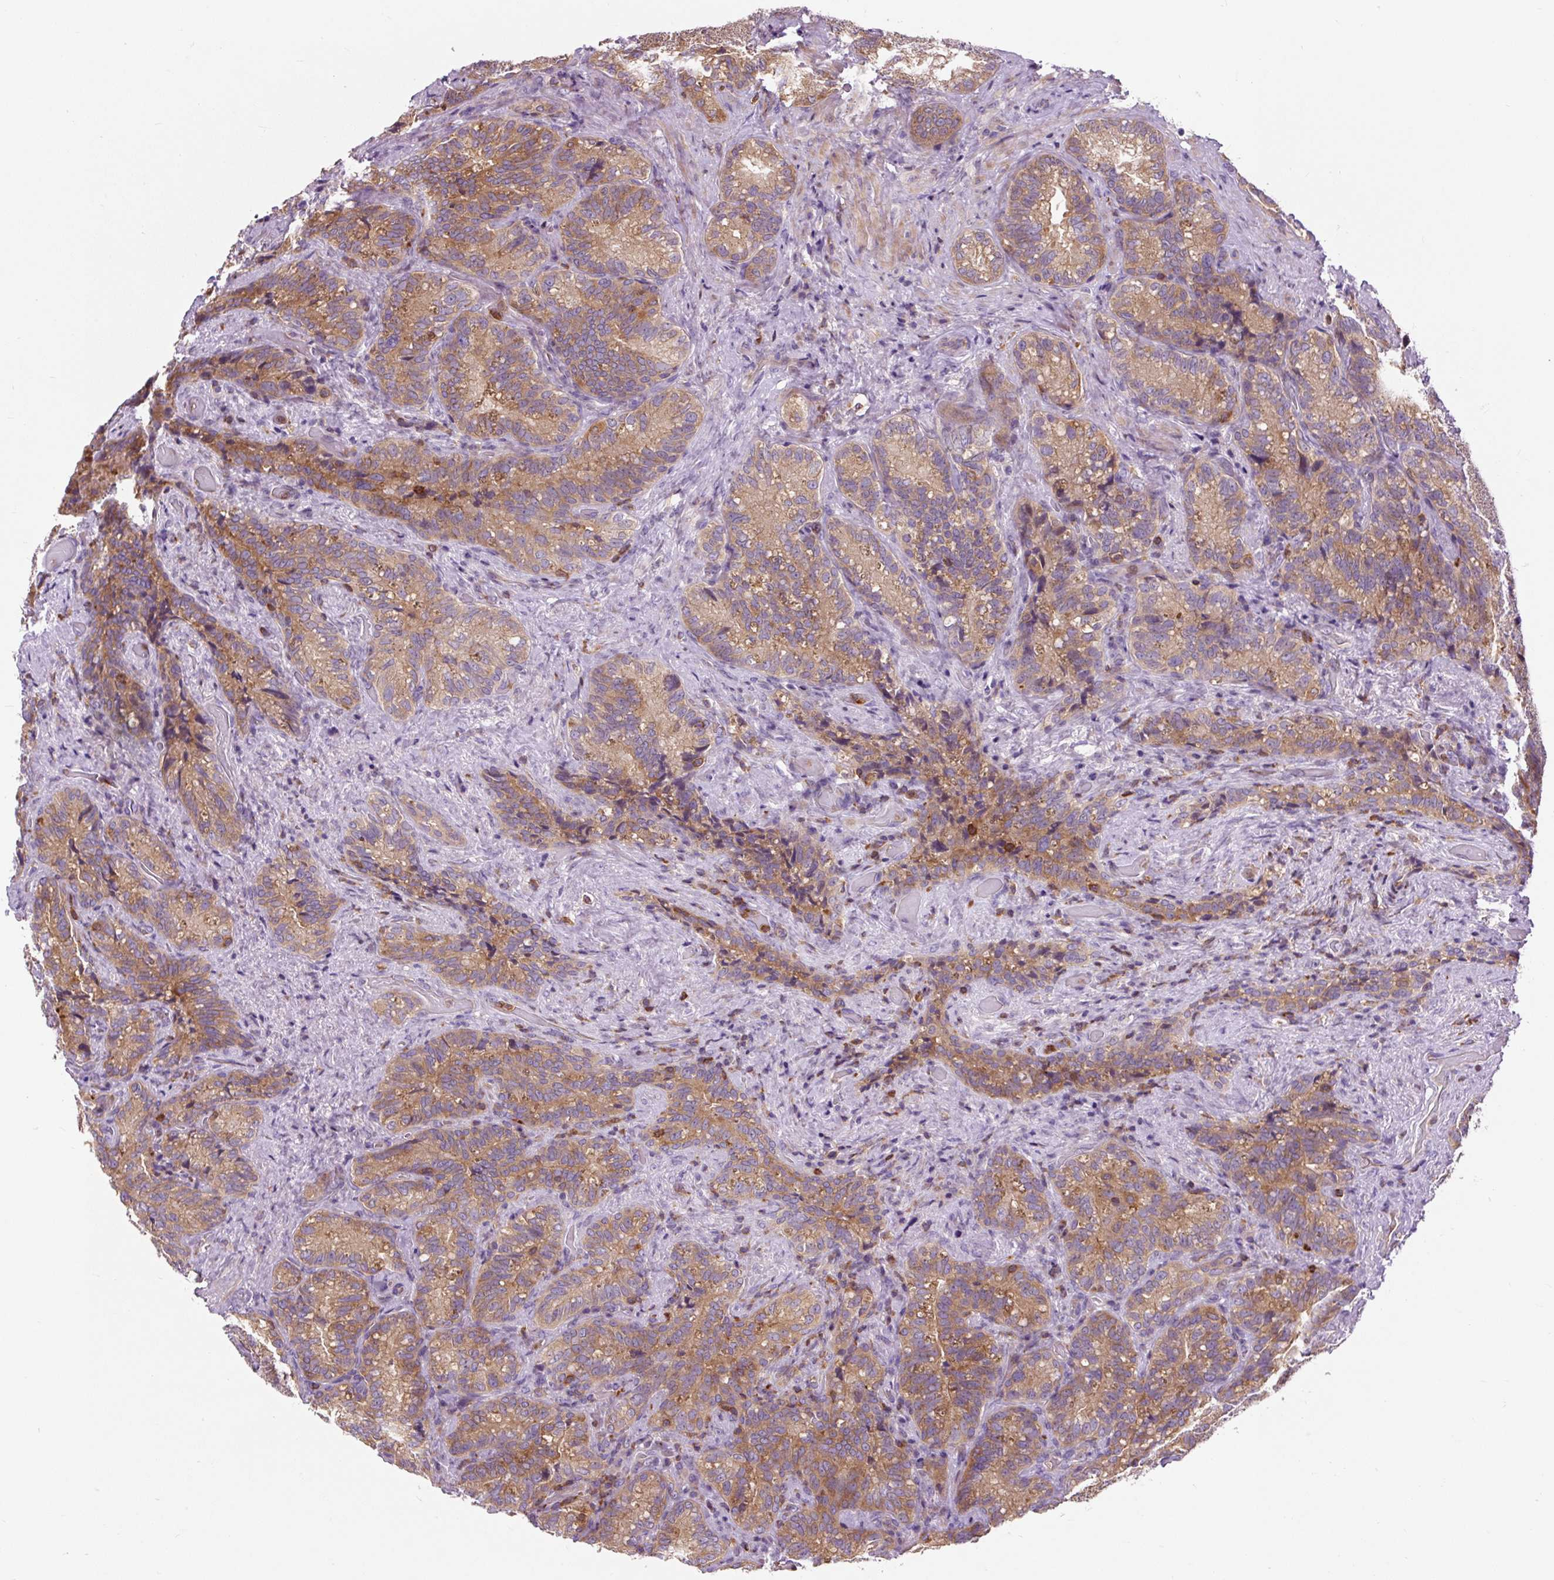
{"staining": {"intensity": "moderate", "quantity": ">75%", "location": "cytoplasmic/membranous"}, "tissue": "seminal vesicle", "cell_type": "Glandular cells", "image_type": "normal", "snomed": [{"axis": "morphology", "description": "Normal tissue, NOS"}, {"axis": "topography", "description": "Seminal veicle"}], "caption": "IHC staining of unremarkable seminal vesicle, which demonstrates medium levels of moderate cytoplasmic/membranous expression in about >75% of glandular cells indicating moderate cytoplasmic/membranous protein expression. The staining was performed using DAB (brown) for protein detection and nuclei were counterstained in hematoxylin (blue).", "gene": "CISD3", "patient": {"sex": "male", "age": 68}}